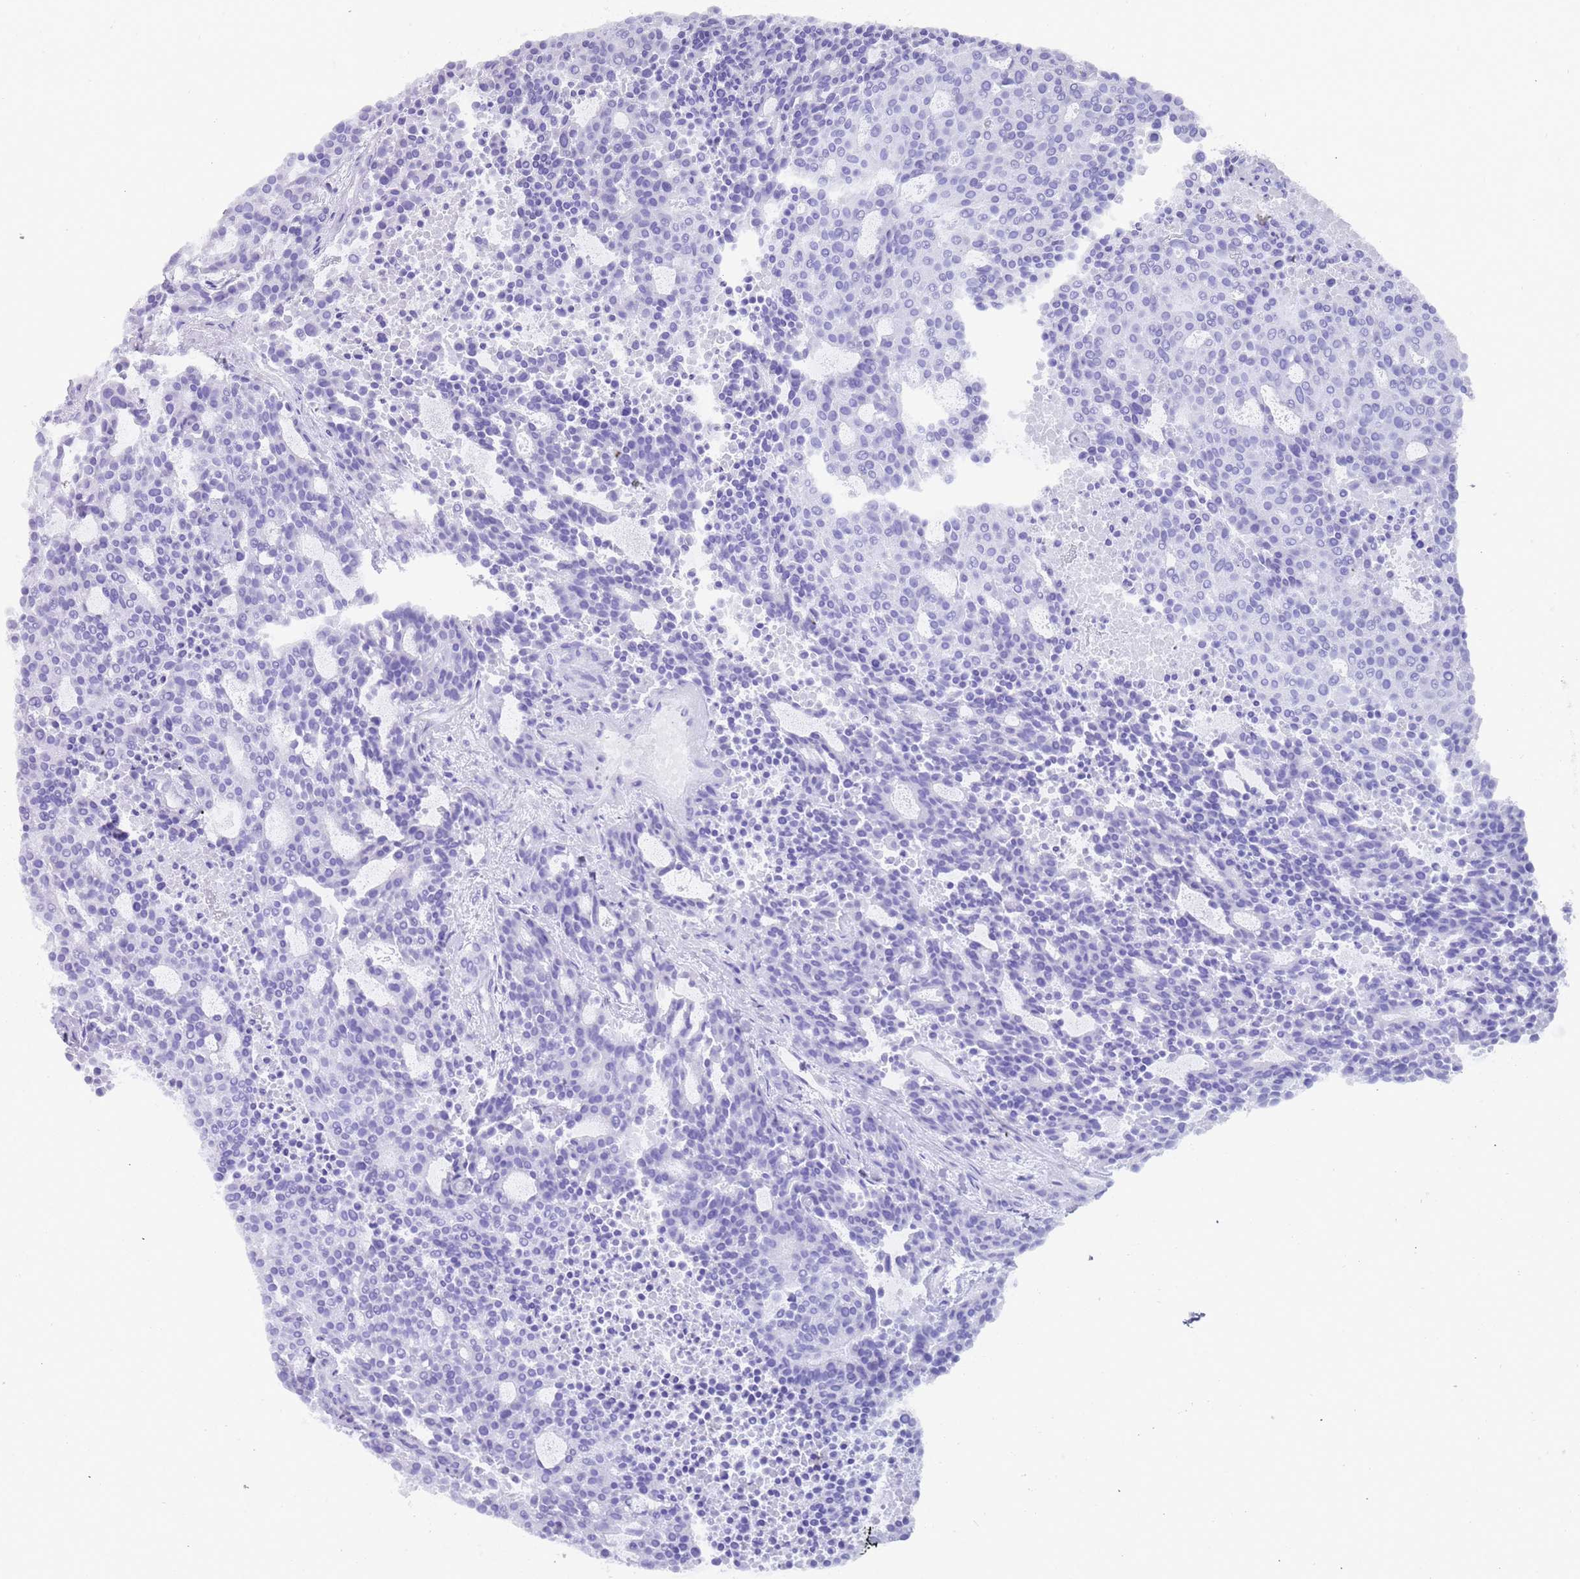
{"staining": {"intensity": "negative", "quantity": "none", "location": "none"}, "tissue": "carcinoid", "cell_type": "Tumor cells", "image_type": "cancer", "snomed": [{"axis": "morphology", "description": "Carcinoid, malignant, NOS"}, {"axis": "topography", "description": "Pancreas"}], "caption": "Carcinoid stained for a protein using immunohistochemistry (IHC) exhibits no positivity tumor cells.", "gene": "MYADML2", "patient": {"sex": "female", "age": 54}}